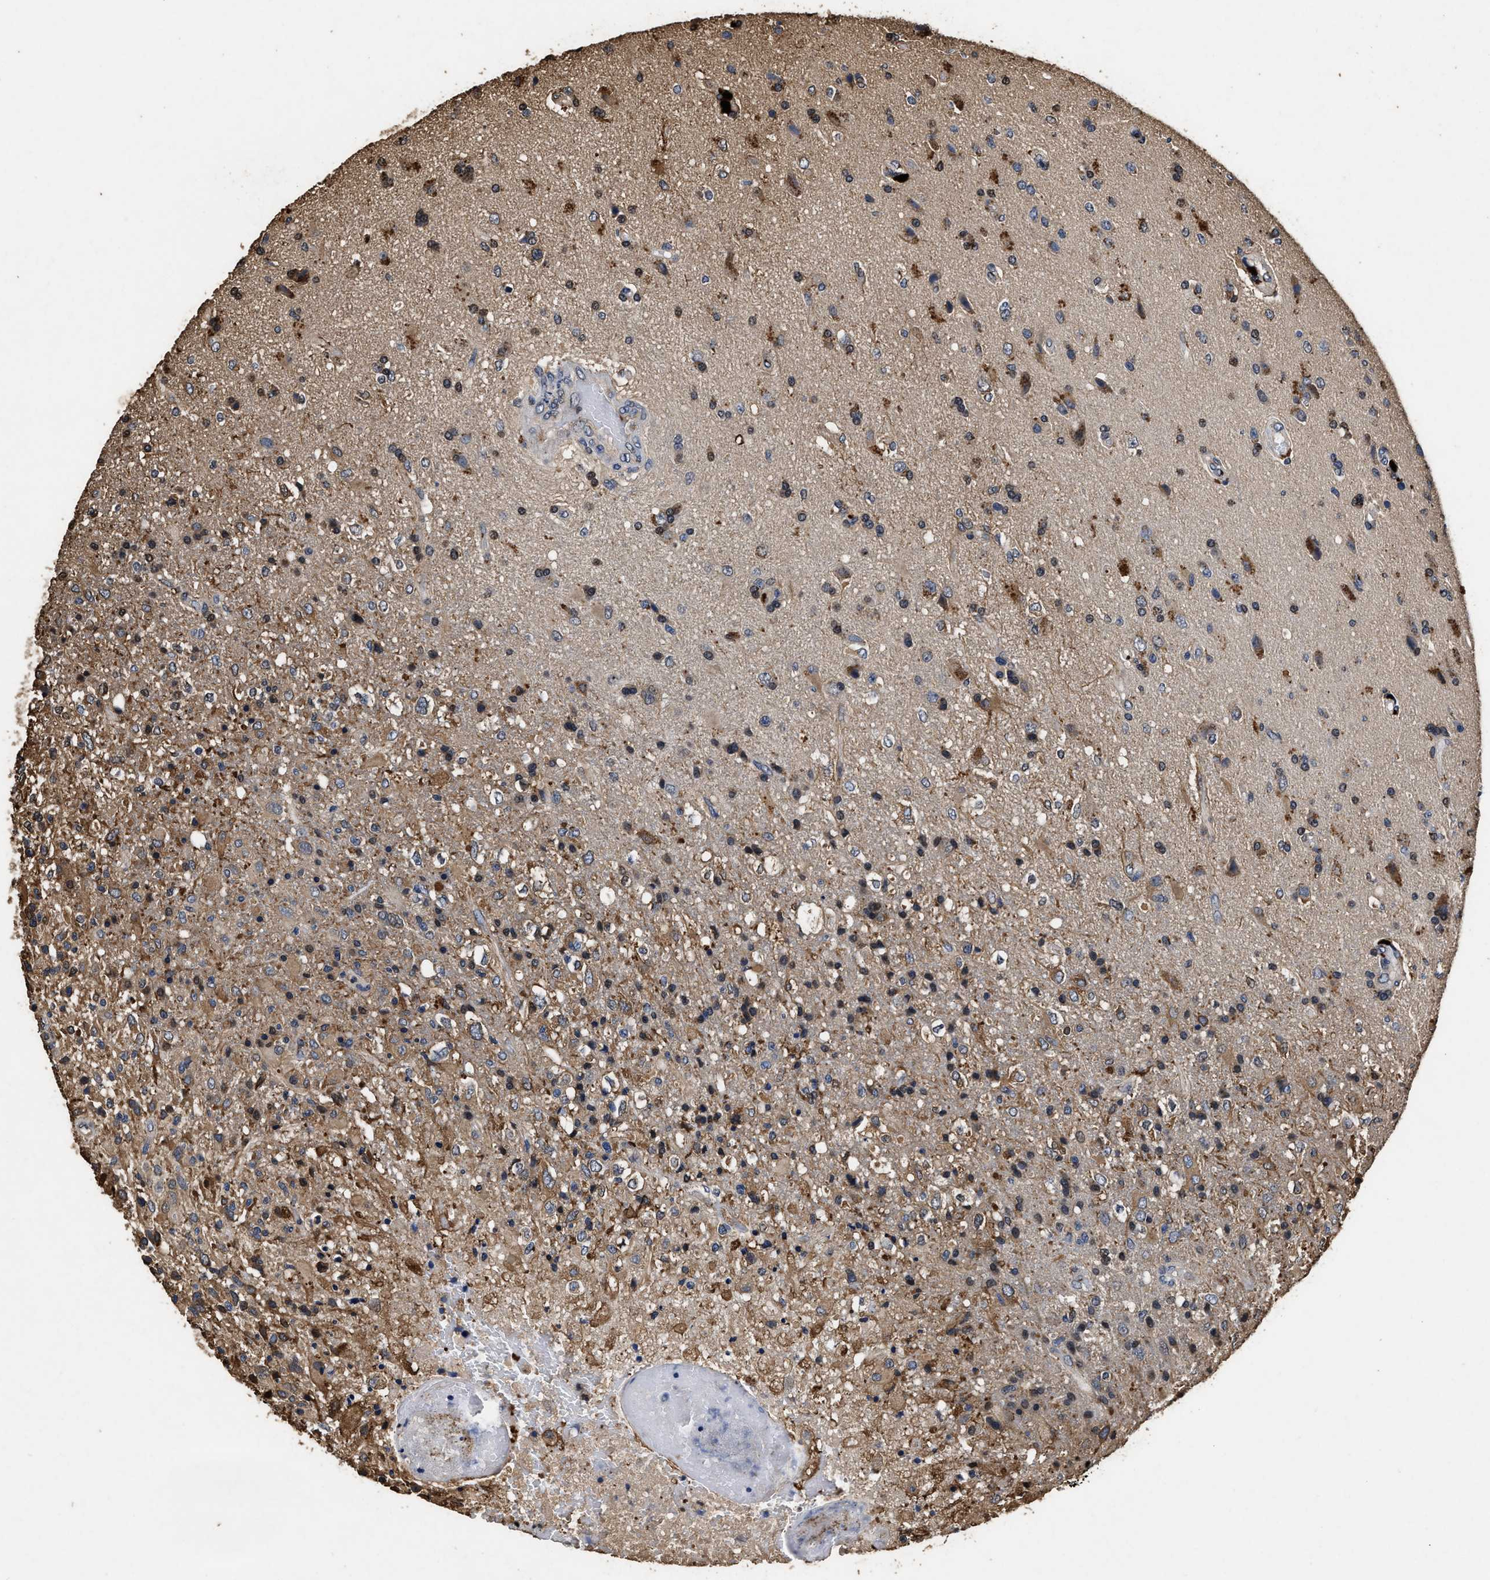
{"staining": {"intensity": "strong", "quantity": "25%-75%", "location": "cytoplasmic/membranous"}, "tissue": "glioma", "cell_type": "Tumor cells", "image_type": "cancer", "snomed": [{"axis": "morphology", "description": "Glioma, malignant, High grade"}, {"axis": "topography", "description": "Brain"}], "caption": "This is a histology image of immunohistochemistry staining of glioma, which shows strong staining in the cytoplasmic/membranous of tumor cells.", "gene": "TPST2", "patient": {"sex": "male", "age": 72}}